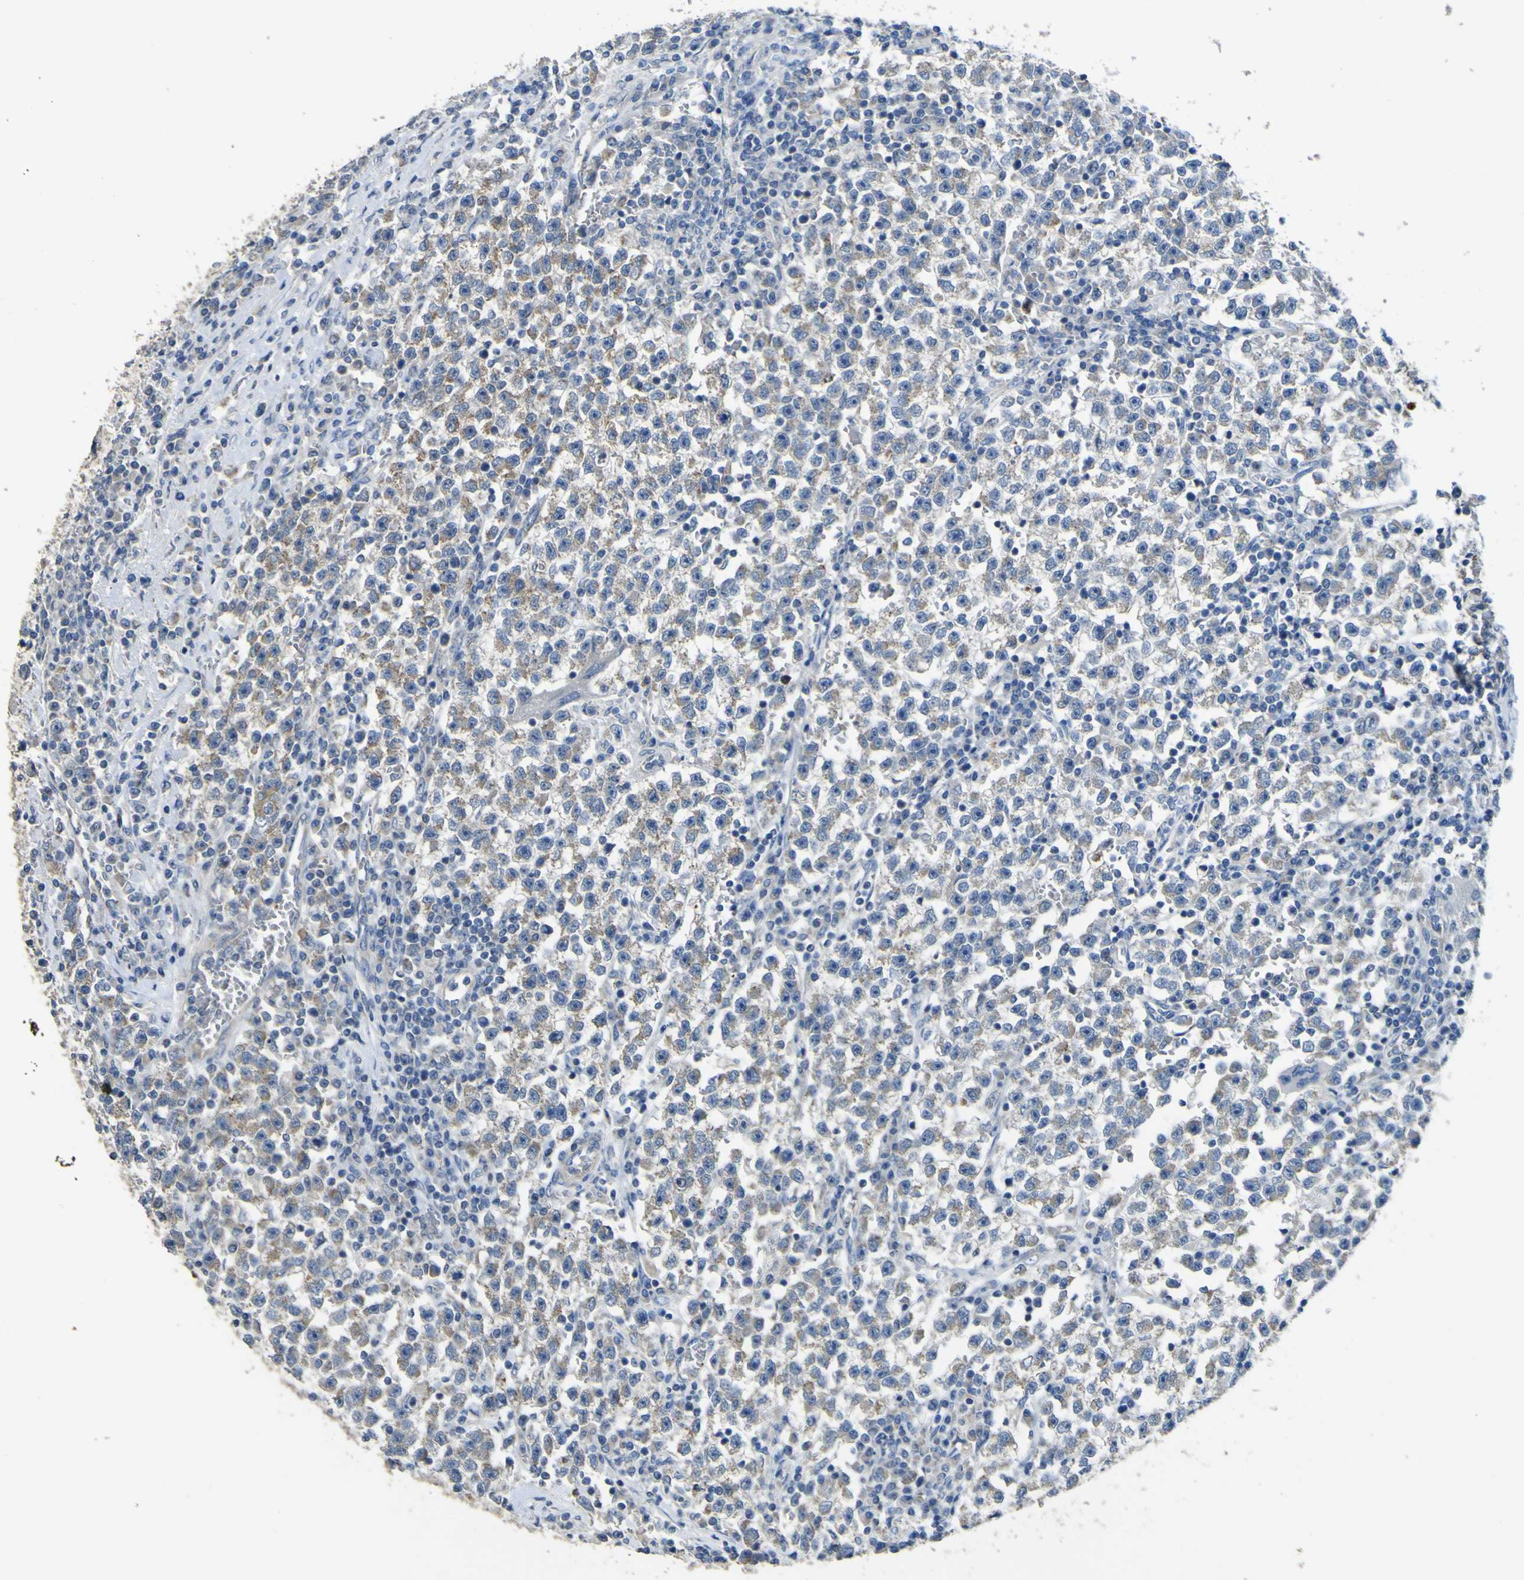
{"staining": {"intensity": "weak", "quantity": "25%-75%", "location": "cytoplasmic/membranous"}, "tissue": "testis cancer", "cell_type": "Tumor cells", "image_type": "cancer", "snomed": [{"axis": "morphology", "description": "Seminoma, NOS"}, {"axis": "topography", "description": "Testis"}], "caption": "The micrograph exhibits immunohistochemical staining of testis cancer (seminoma). There is weak cytoplasmic/membranous staining is appreciated in about 25%-75% of tumor cells.", "gene": "ALDH18A1", "patient": {"sex": "male", "age": 22}}